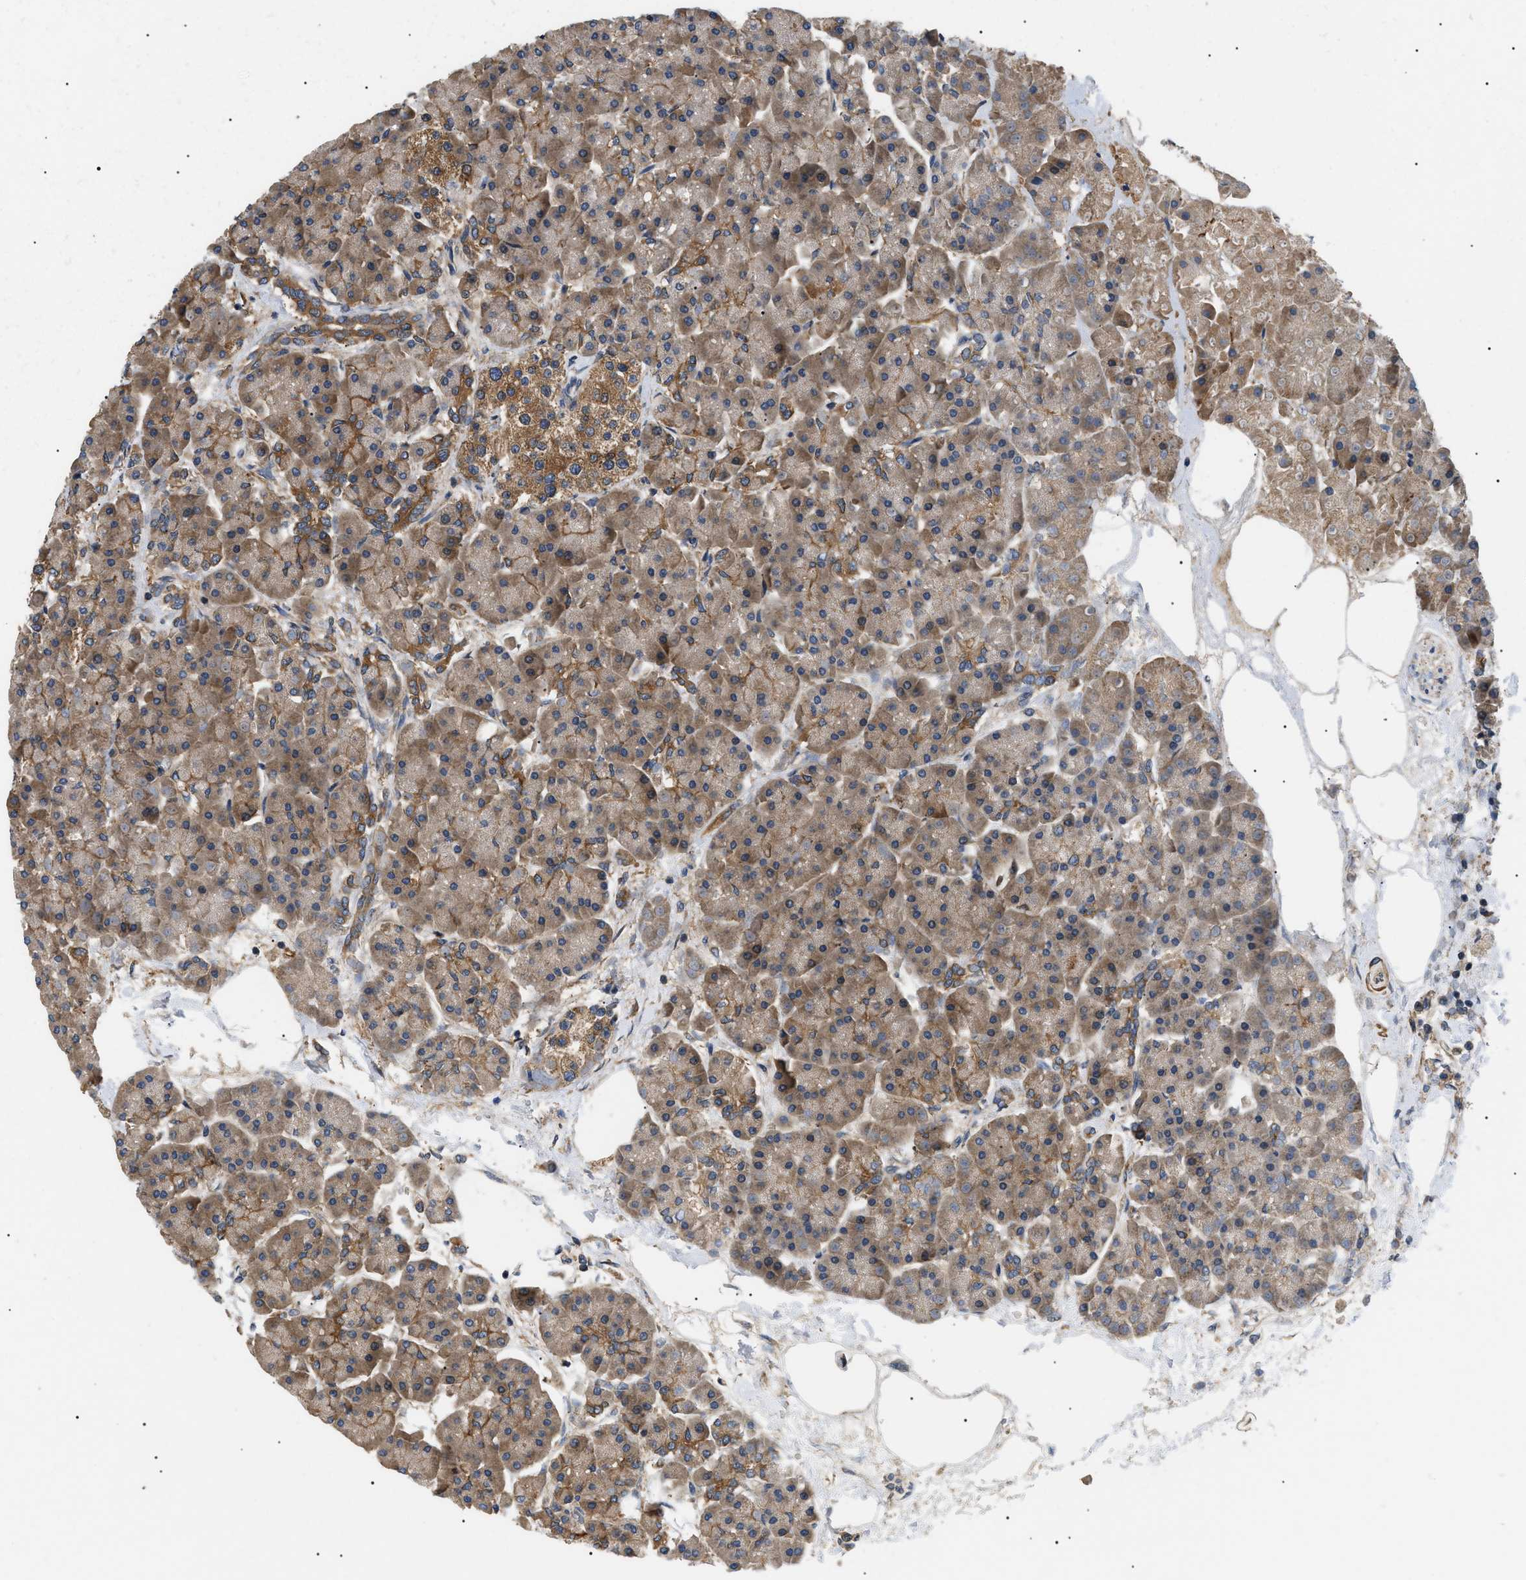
{"staining": {"intensity": "moderate", "quantity": ">75%", "location": "cytoplasmic/membranous"}, "tissue": "pancreas", "cell_type": "Exocrine glandular cells", "image_type": "normal", "snomed": [{"axis": "morphology", "description": "Normal tissue, NOS"}, {"axis": "topography", "description": "Pancreas"}], "caption": "Immunohistochemistry (IHC) of normal human pancreas exhibits medium levels of moderate cytoplasmic/membranous positivity in approximately >75% of exocrine glandular cells.", "gene": "PPM1B", "patient": {"sex": "female", "age": 70}}